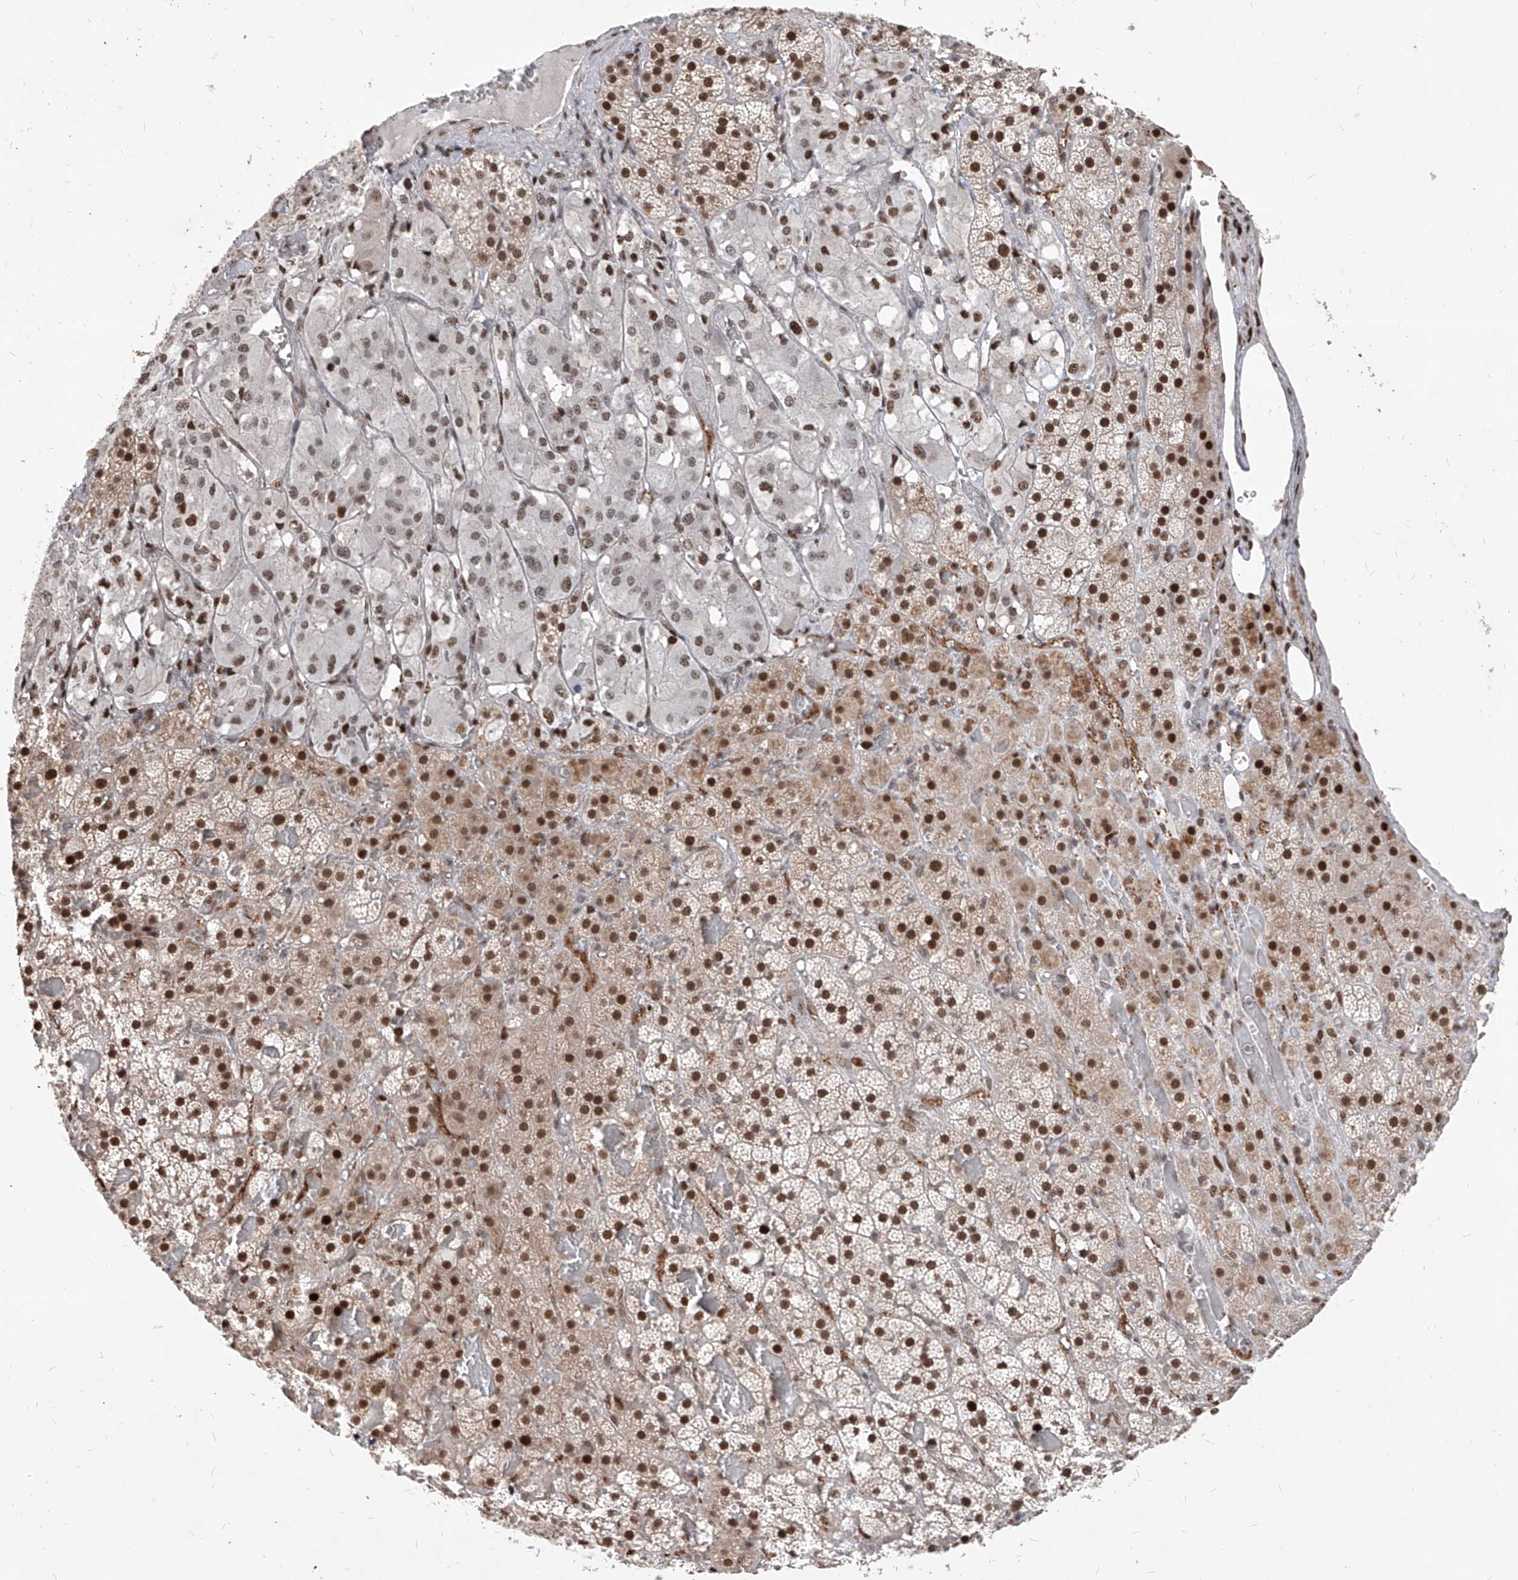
{"staining": {"intensity": "strong", "quantity": ">75%", "location": "nuclear"}, "tissue": "adrenal gland", "cell_type": "Glandular cells", "image_type": "normal", "snomed": [{"axis": "morphology", "description": "Normal tissue, NOS"}, {"axis": "topography", "description": "Adrenal gland"}], "caption": "This is an image of immunohistochemistry staining of normal adrenal gland, which shows strong expression in the nuclear of glandular cells.", "gene": "IRF2", "patient": {"sex": "female", "age": 59}}